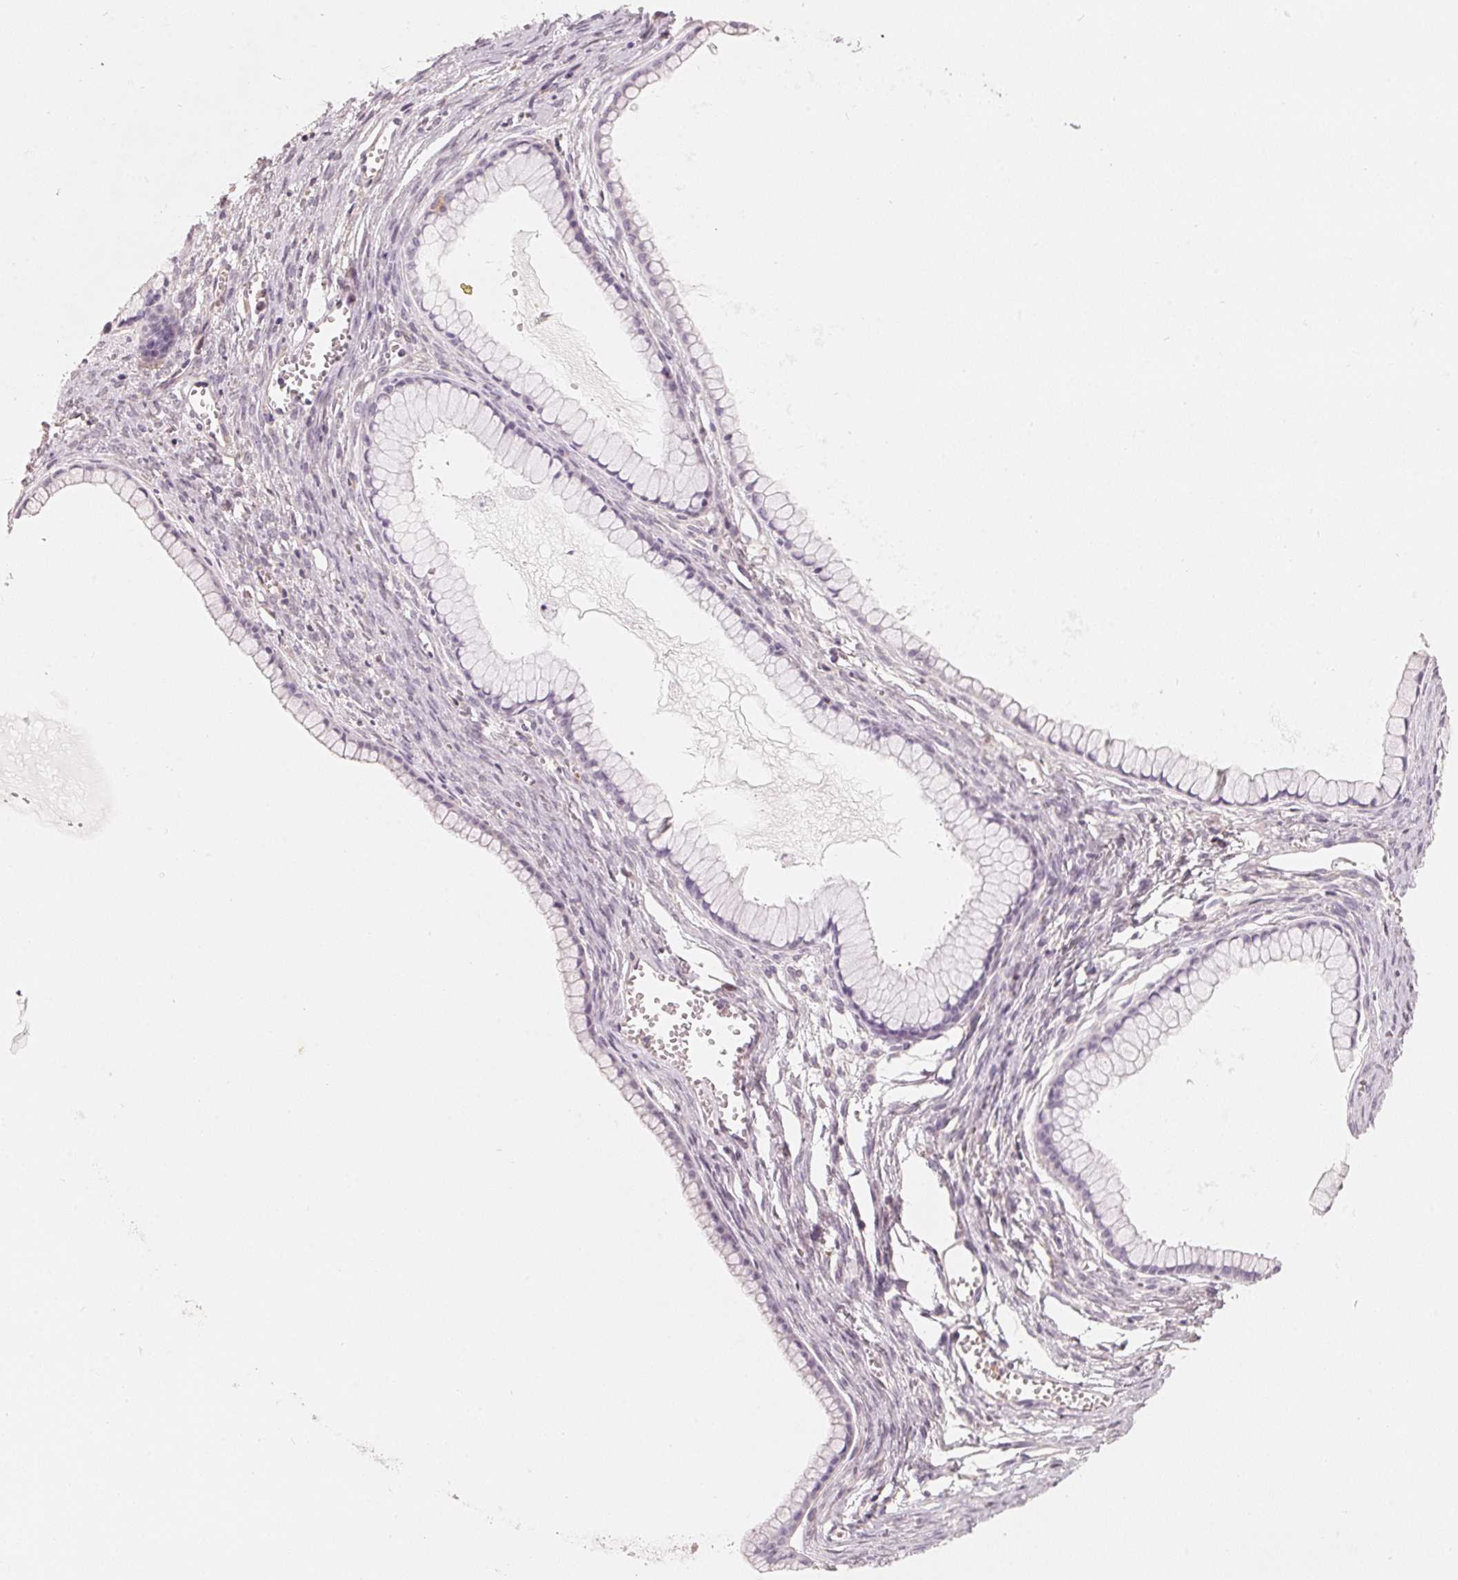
{"staining": {"intensity": "negative", "quantity": "none", "location": "none"}, "tissue": "ovarian cancer", "cell_type": "Tumor cells", "image_type": "cancer", "snomed": [{"axis": "morphology", "description": "Cystadenocarcinoma, mucinous, NOS"}, {"axis": "topography", "description": "Ovary"}], "caption": "An immunohistochemistry (IHC) histopathology image of ovarian mucinous cystadenocarcinoma is shown. There is no staining in tumor cells of ovarian mucinous cystadenocarcinoma.", "gene": "CFHR2", "patient": {"sex": "female", "age": 41}}